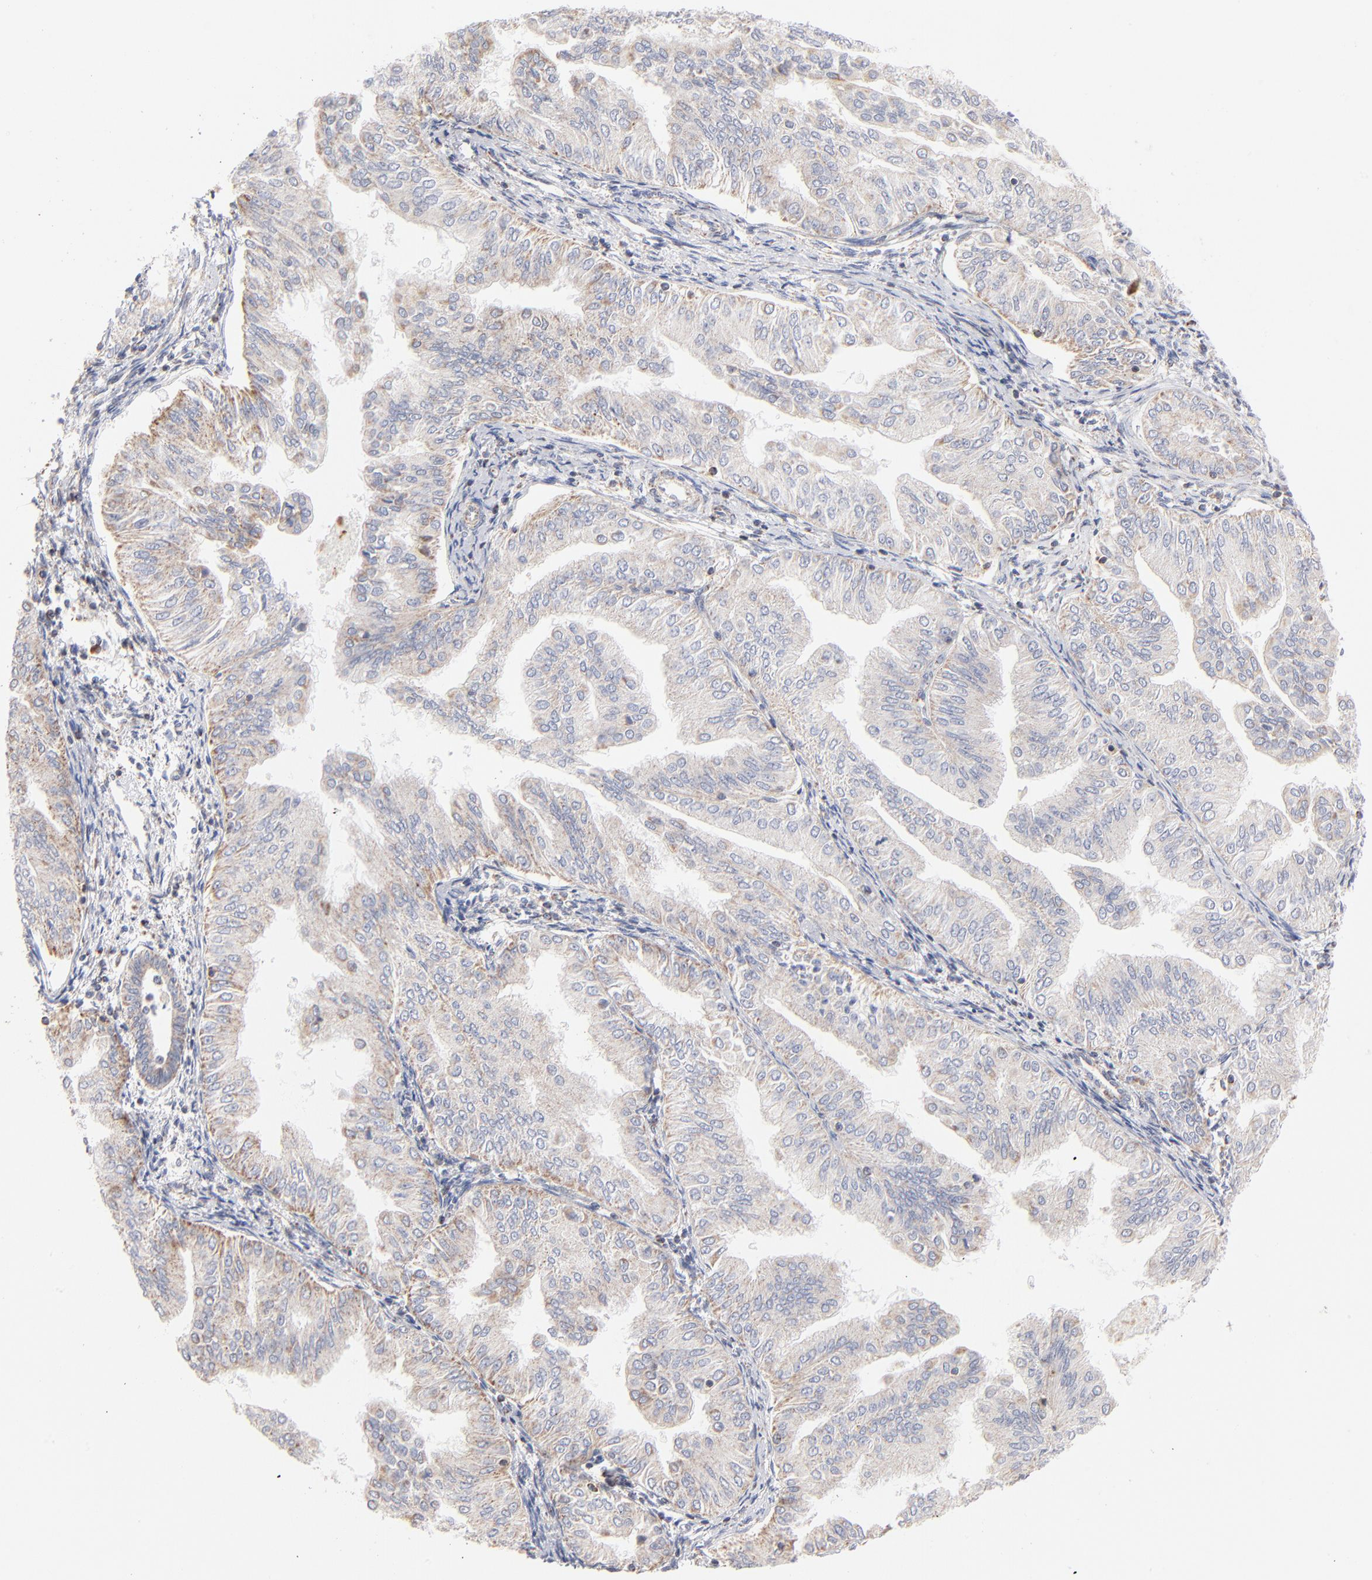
{"staining": {"intensity": "moderate", "quantity": ">75%", "location": "cytoplasmic/membranous"}, "tissue": "endometrial cancer", "cell_type": "Tumor cells", "image_type": "cancer", "snomed": [{"axis": "morphology", "description": "Adenocarcinoma, NOS"}, {"axis": "topography", "description": "Endometrium"}], "caption": "Immunohistochemistry (IHC) (DAB (3,3'-diaminobenzidine)) staining of human endometrial adenocarcinoma demonstrates moderate cytoplasmic/membranous protein expression in about >75% of tumor cells.", "gene": "MRPL58", "patient": {"sex": "female", "age": 53}}